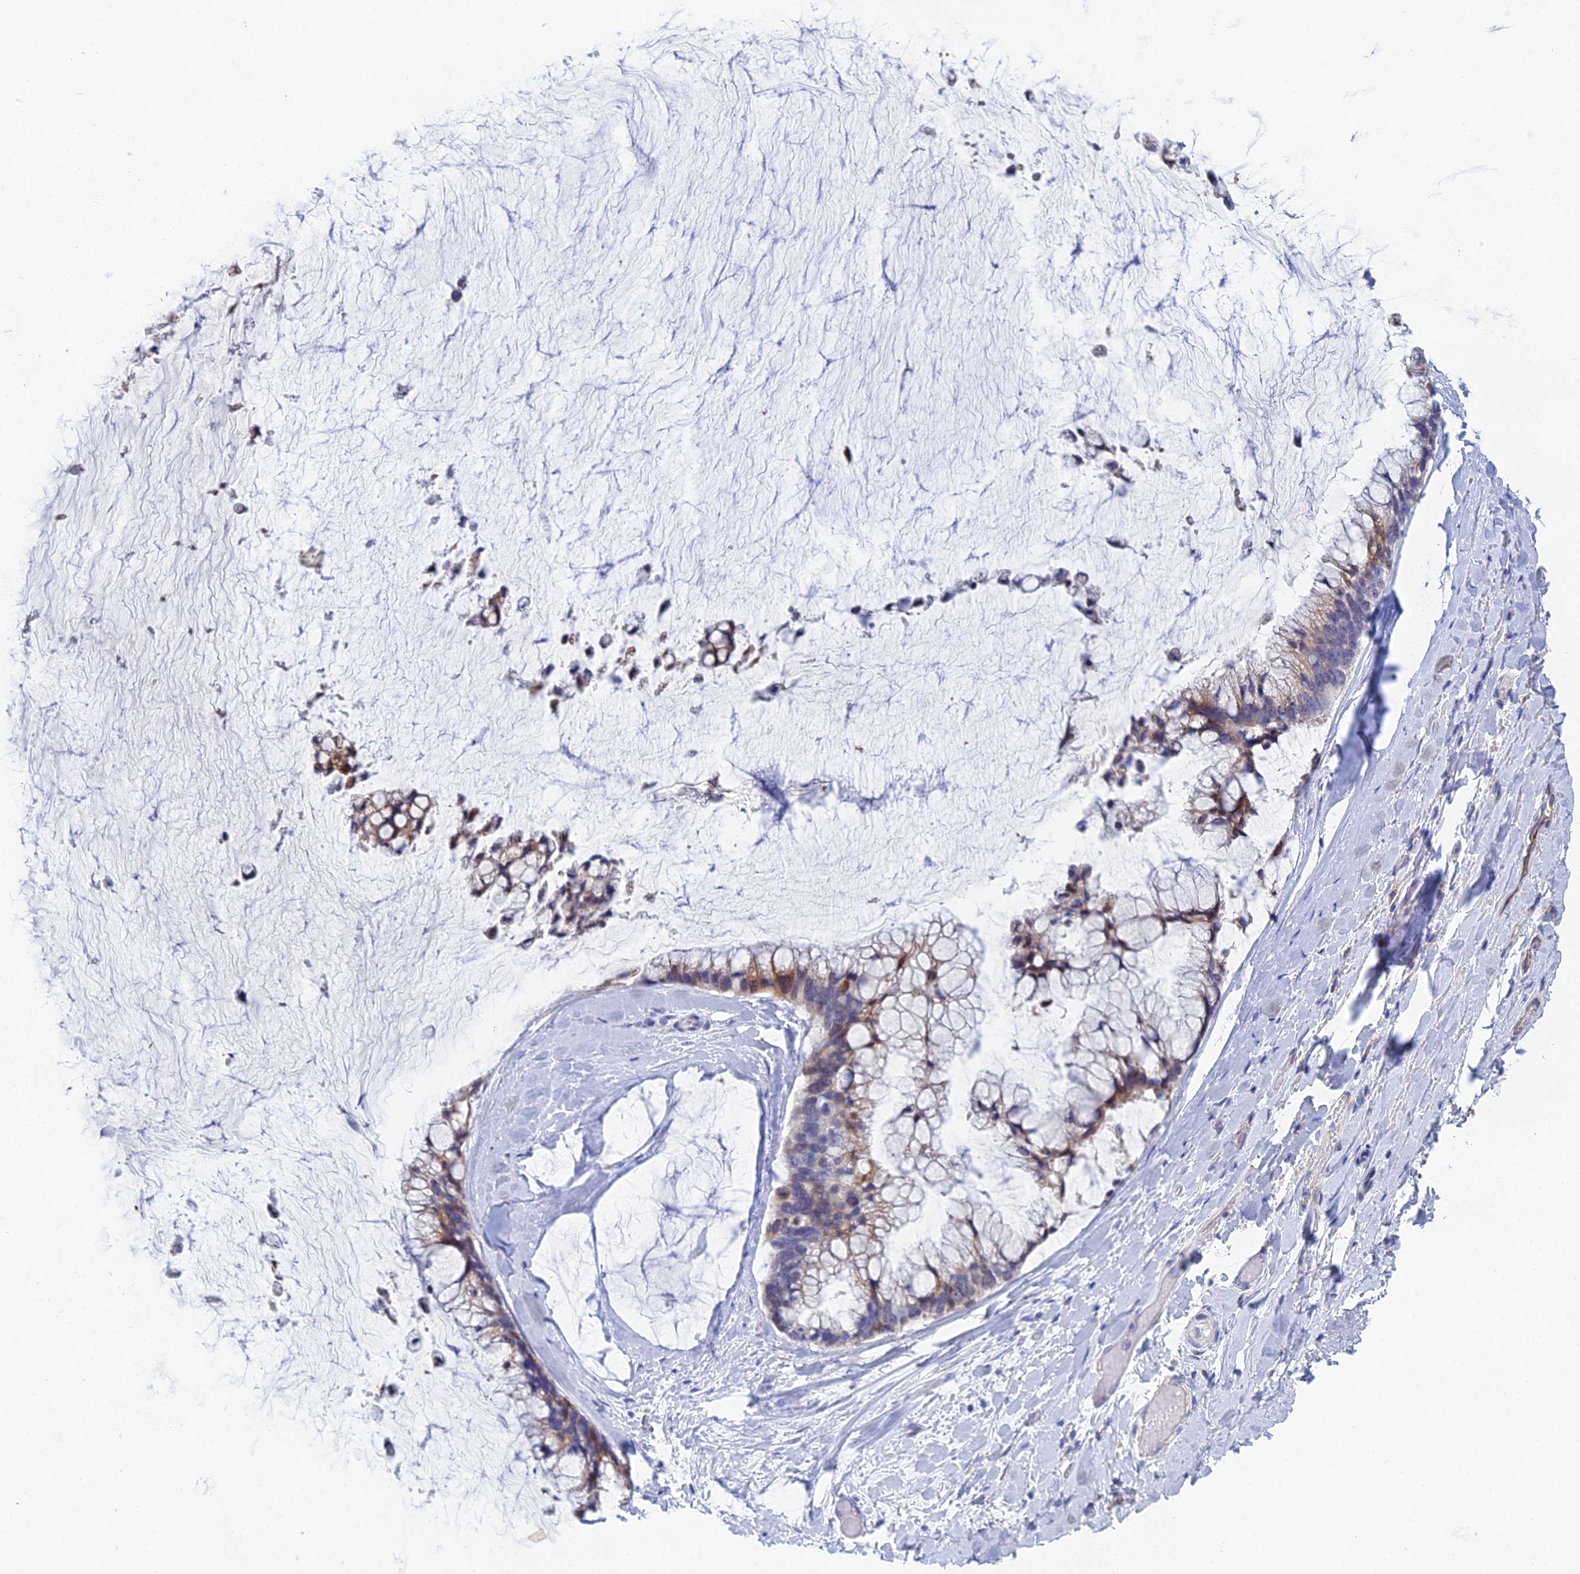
{"staining": {"intensity": "moderate", "quantity": "25%-75%", "location": "cytoplasmic/membranous"}, "tissue": "ovarian cancer", "cell_type": "Tumor cells", "image_type": "cancer", "snomed": [{"axis": "morphology", "description": "Cystadenocarcinoma, mucinous, NOS"}, {"axis": "topography", "description": "Ovary"}], "caption": "High-power microscopy captured an immunohistochemistry (IHC) image of ovarian cancer (mucinous cystadenocarcinoma), revealing moderate cytoplasmic/membranous positivity in approximately 25%-75% of tumor cells.", "gene": "CFAP210", "patient": {"sex": "female", "age": 39}}